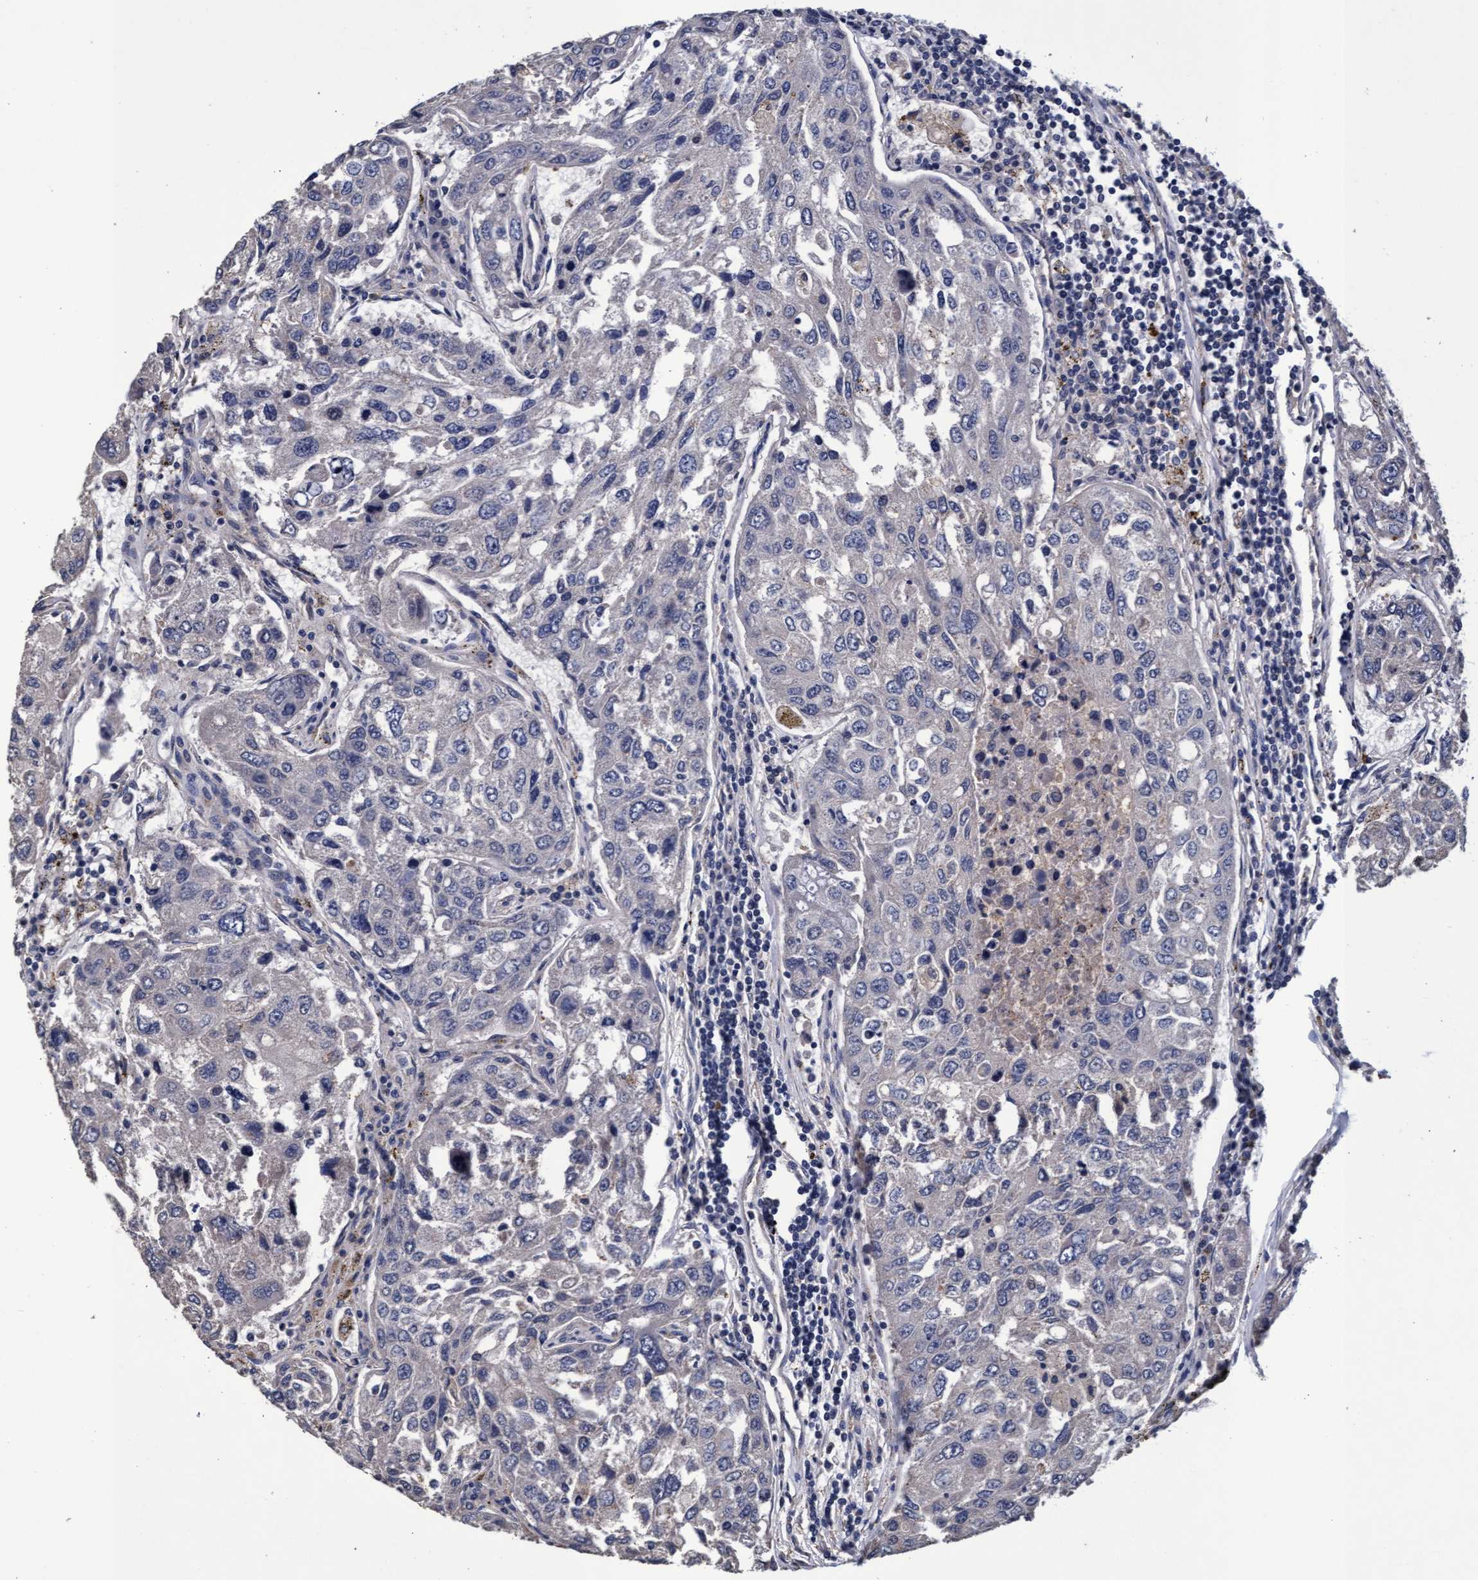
{"staining": {"intensity": "negative", "quantity": "none", "location": "none"}, "tissue": "urothelial cancer", "cell_type": "Tumor cells", "image_type": "cancer", "snomed": [{"axis": "morphology", "description": "Urothelial carcinoma, High grade"}, {"axis": "topography", "description": "Lymph node"}, {"axis": "topography", "description": "Urinary bladder"}], "caption": "An IHC histopathology image of urothelial cancer is shown. There is no staining in tumor cells of urothelial cancer.", "gene": "CPQ", "patient": {"sex": "male", "age": 51}}